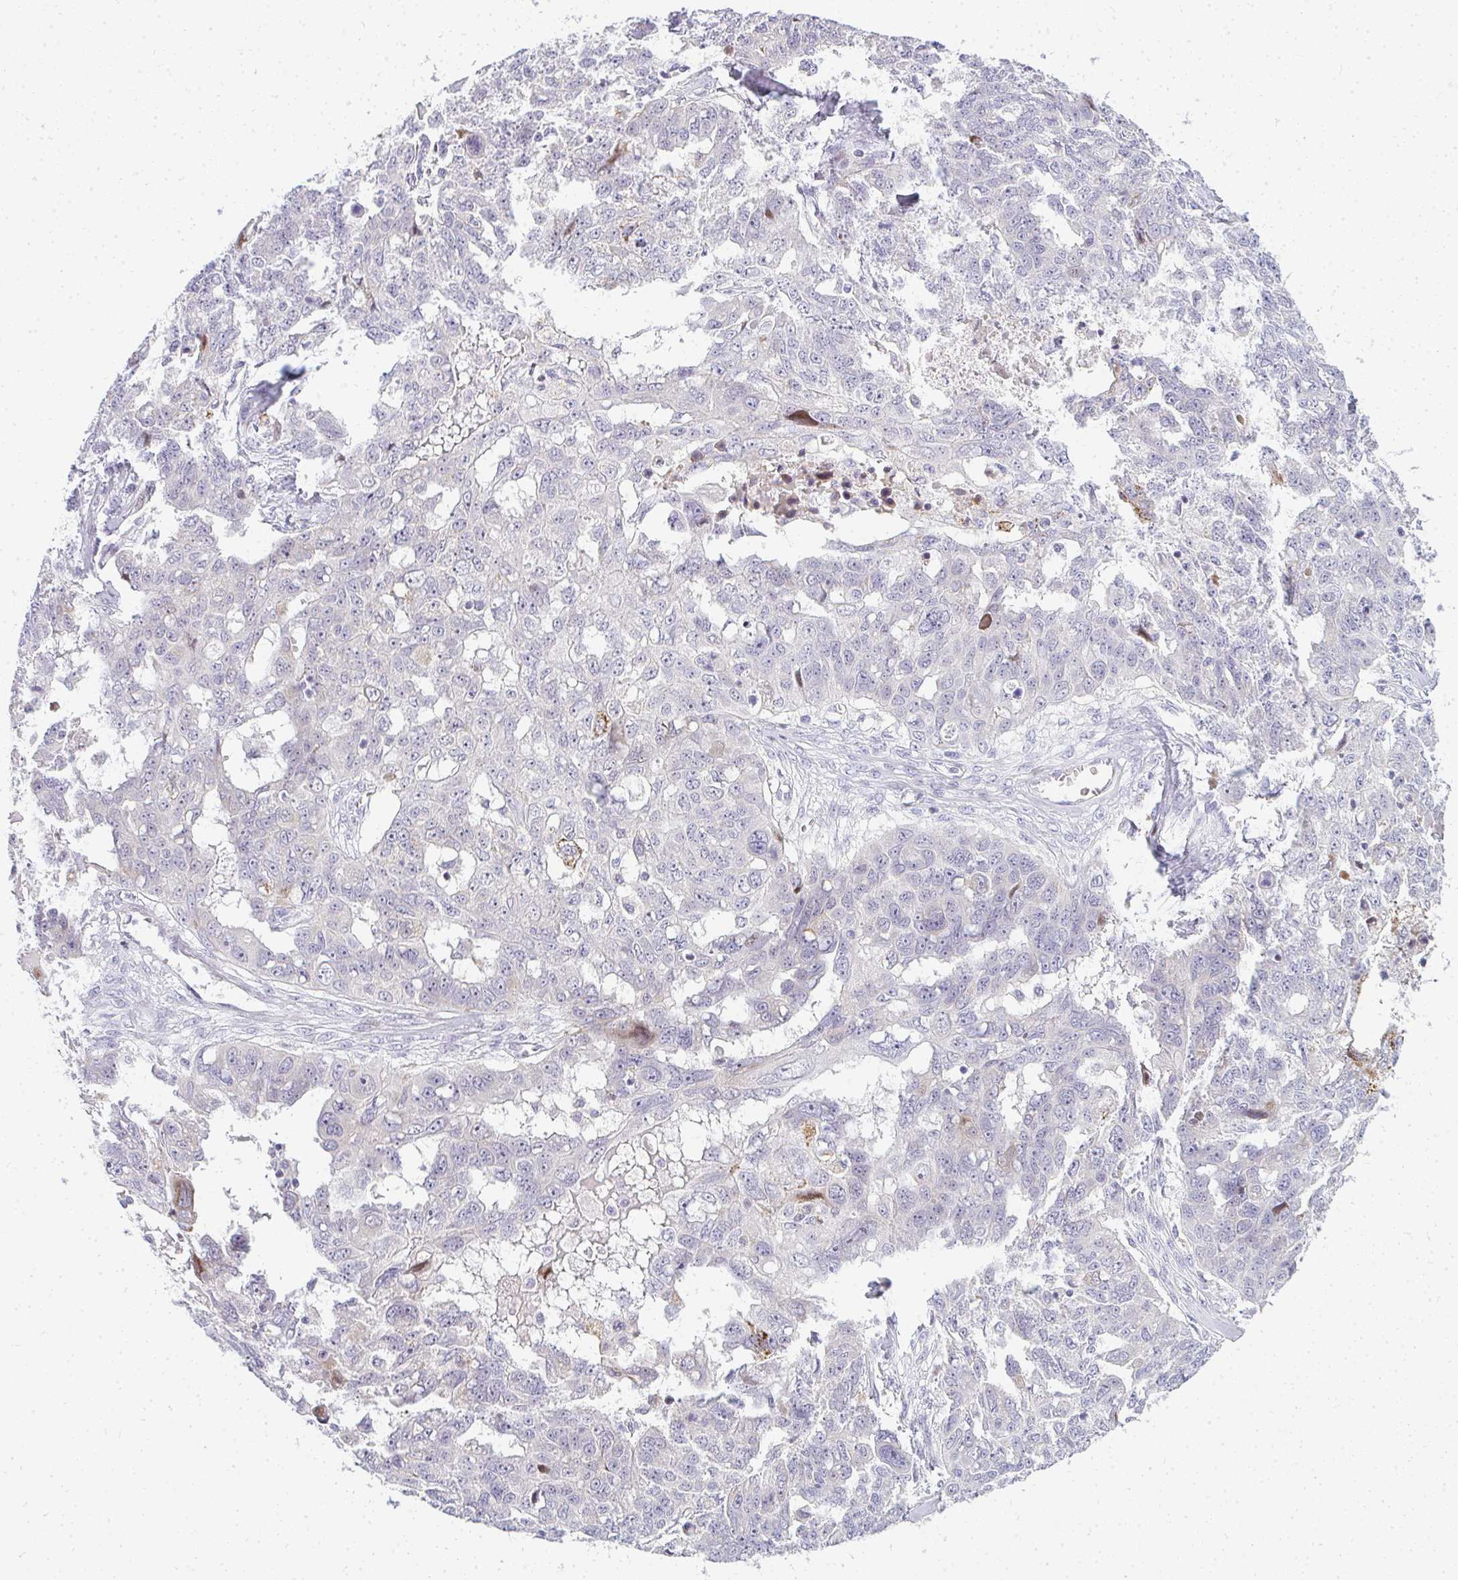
{"staining": {"intensity": "negative", "quantity": "none", "location": "none"}, "tissue": "ovarian cancer", "cell_type": "Tumor cells", "image_type": "cancer", "snomed": [{"axis": "morphology", "description": "Carcinoma, endometroid"}, {"axis": "topography", "description": "Ovary"}], "caption": "An image of human endometroid carcinoma (ovarian) is negative for staining in tumor cells.", "gene": "PLA2G5", "patient": {"sex": "female", "age": 70}}